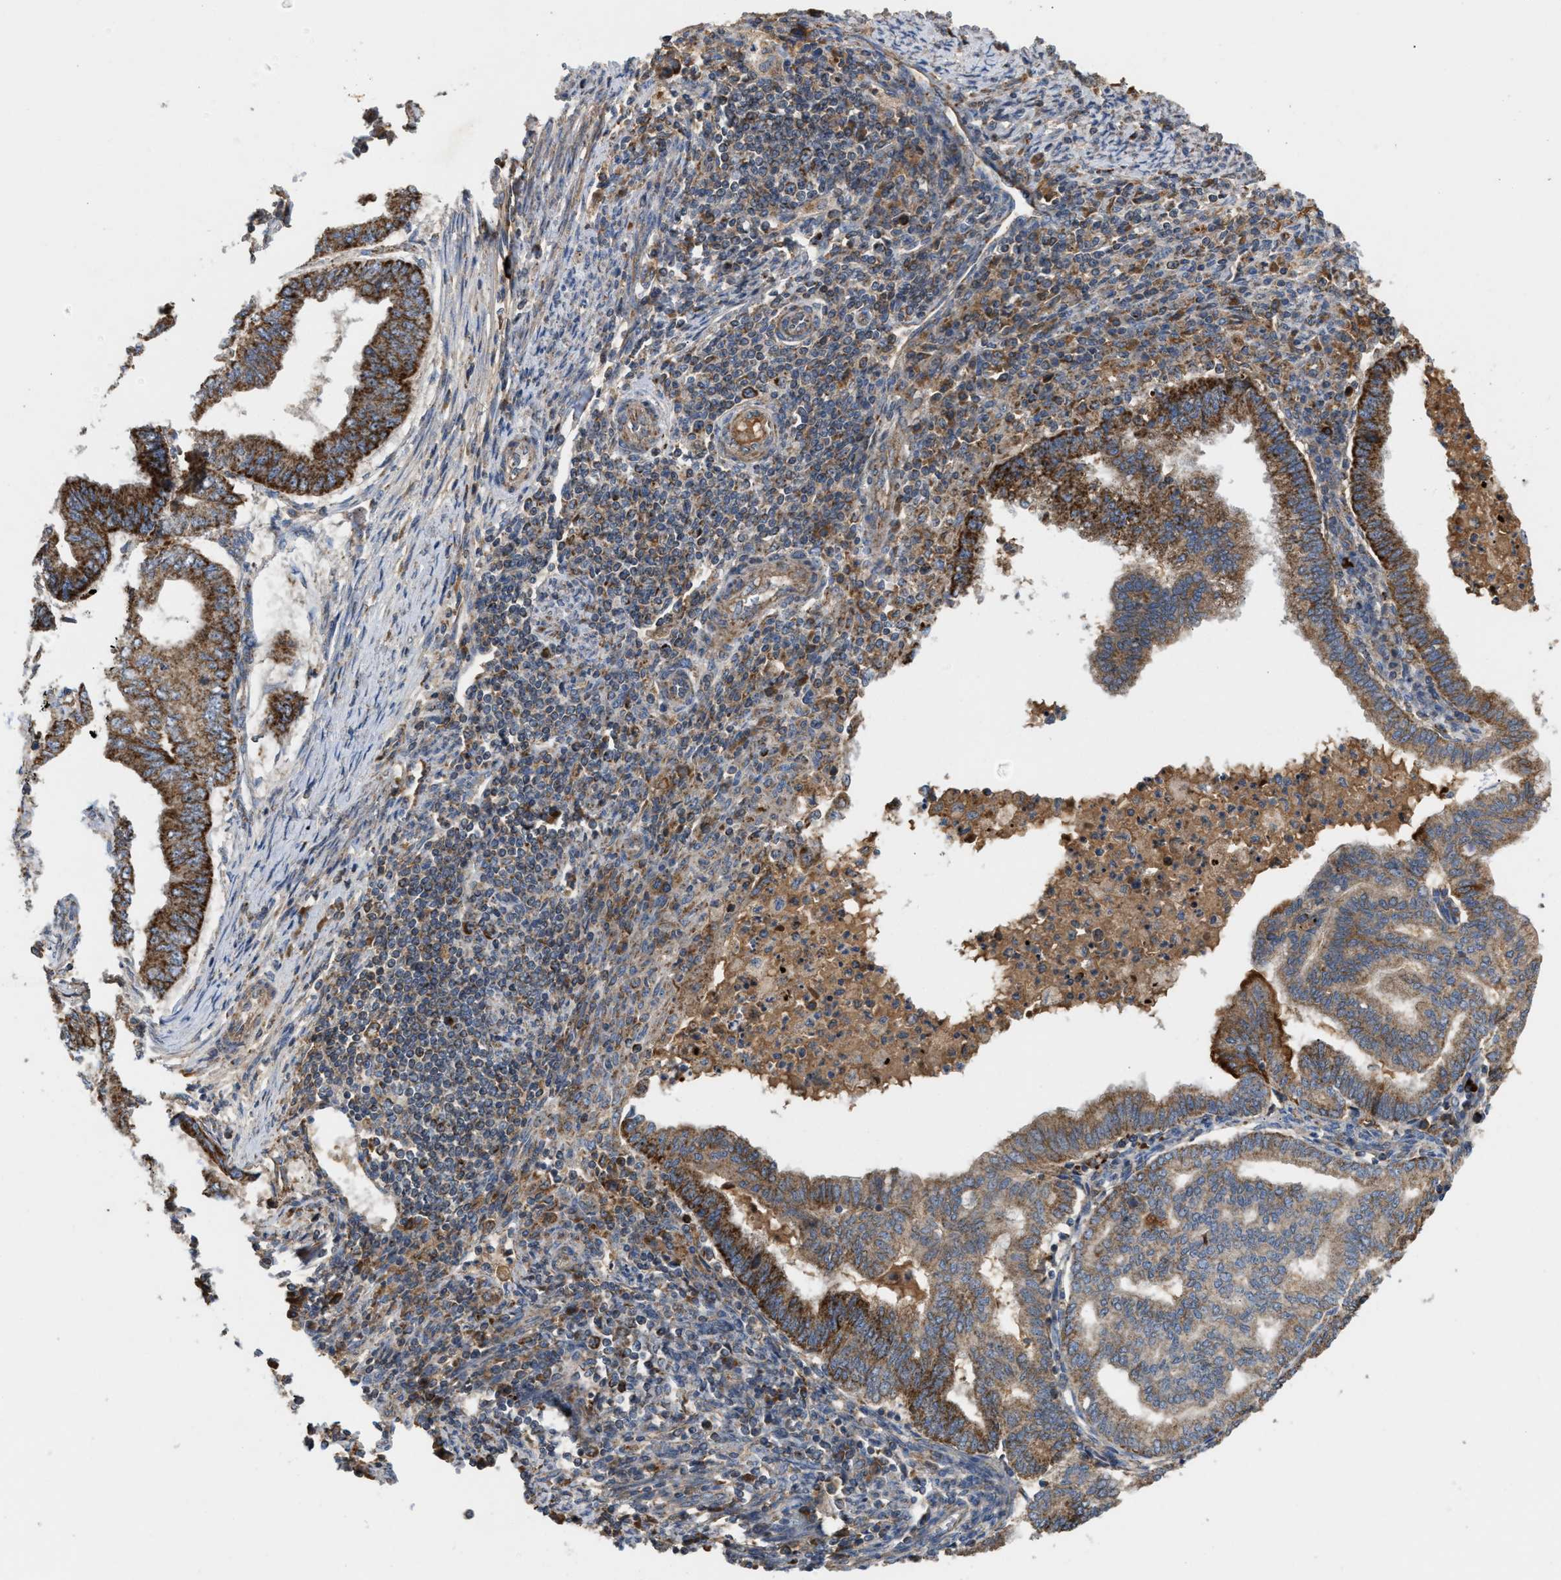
{"staining": {"intensity": "strong", "quantity": ">75%", "location": "cytoplasmic/membranous"}, "tissue": "endometrial cancer", "cell_type": "Tumor cells", "image_type": "cancer", "snomed": [{"axis": "morphology", "description": "Polyp, NOS"}, {"axis": "morphology", "description": "Adenocarcinoma, NOS"}, {"axis": "morphology", "description": "Adenoma, NOS"}, {"axis": "topography", "description": "Endometrium"}], "caption": "Endometrial adenocarcinoma was stained to show a protein in brown. There is high levels of strong cytoplasmic/membranous positivity in approximately >75% of tumor cells.", "gene": "TACO1", "patient": {"sex": "female", "age": 79}}